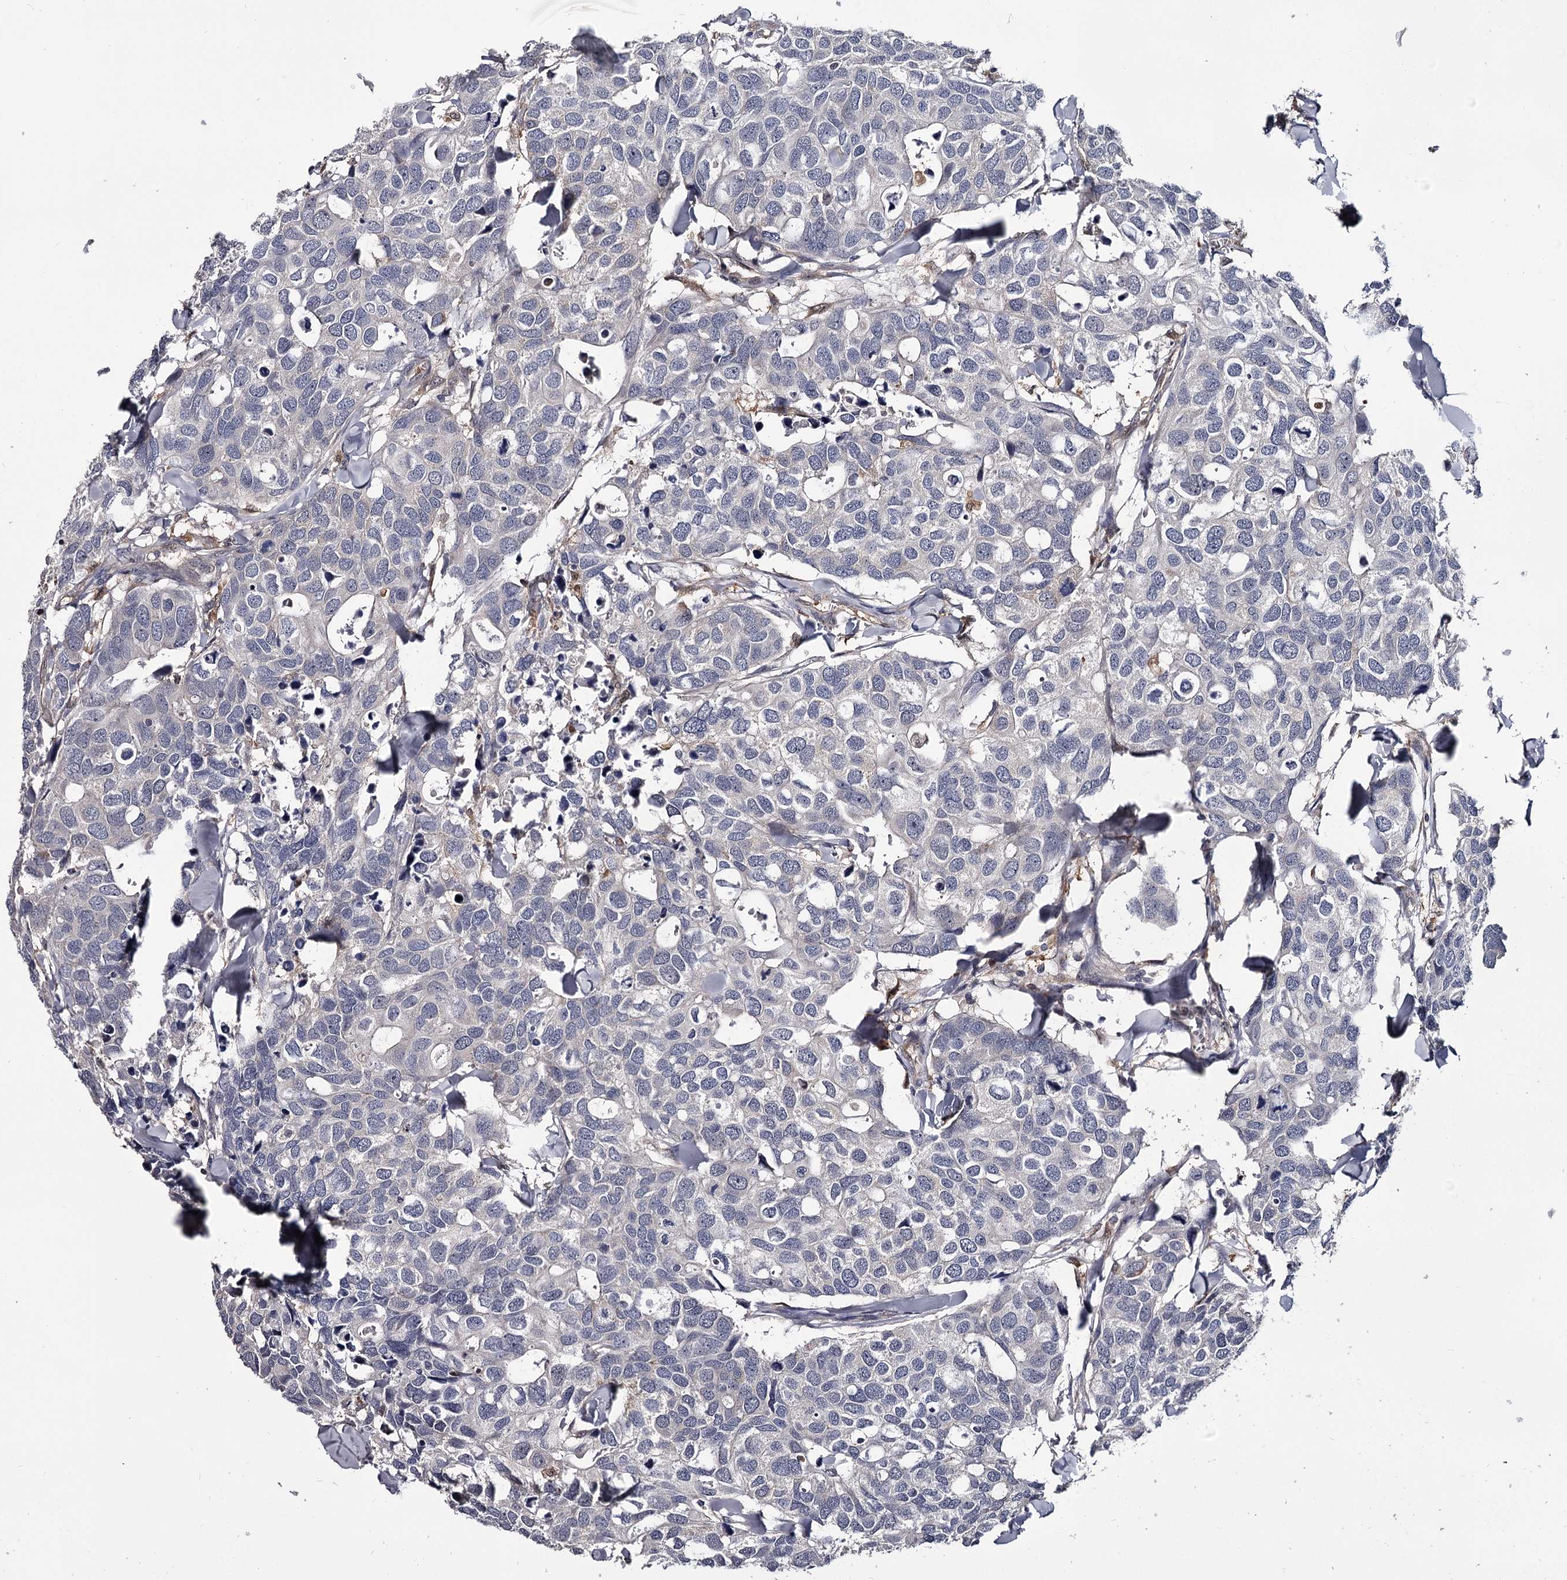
{"staining": {"intensity": "negative", "quantity": "none", "location": "none"}, "tissue": "breast cancer", "cell_type": "Tumor cells", "image_type": "cancer", "snomed": [{"axis": "morphology", "description": "Duct carcinoma"}, {"axis": "topography", "description": "Breast"}], "caption": "The micrograph shows no significant positivity in tumor cells of breast intraductal carcinoma.", "gene": "GSTO1", "patient": {"sex": "female", "age": 83}}